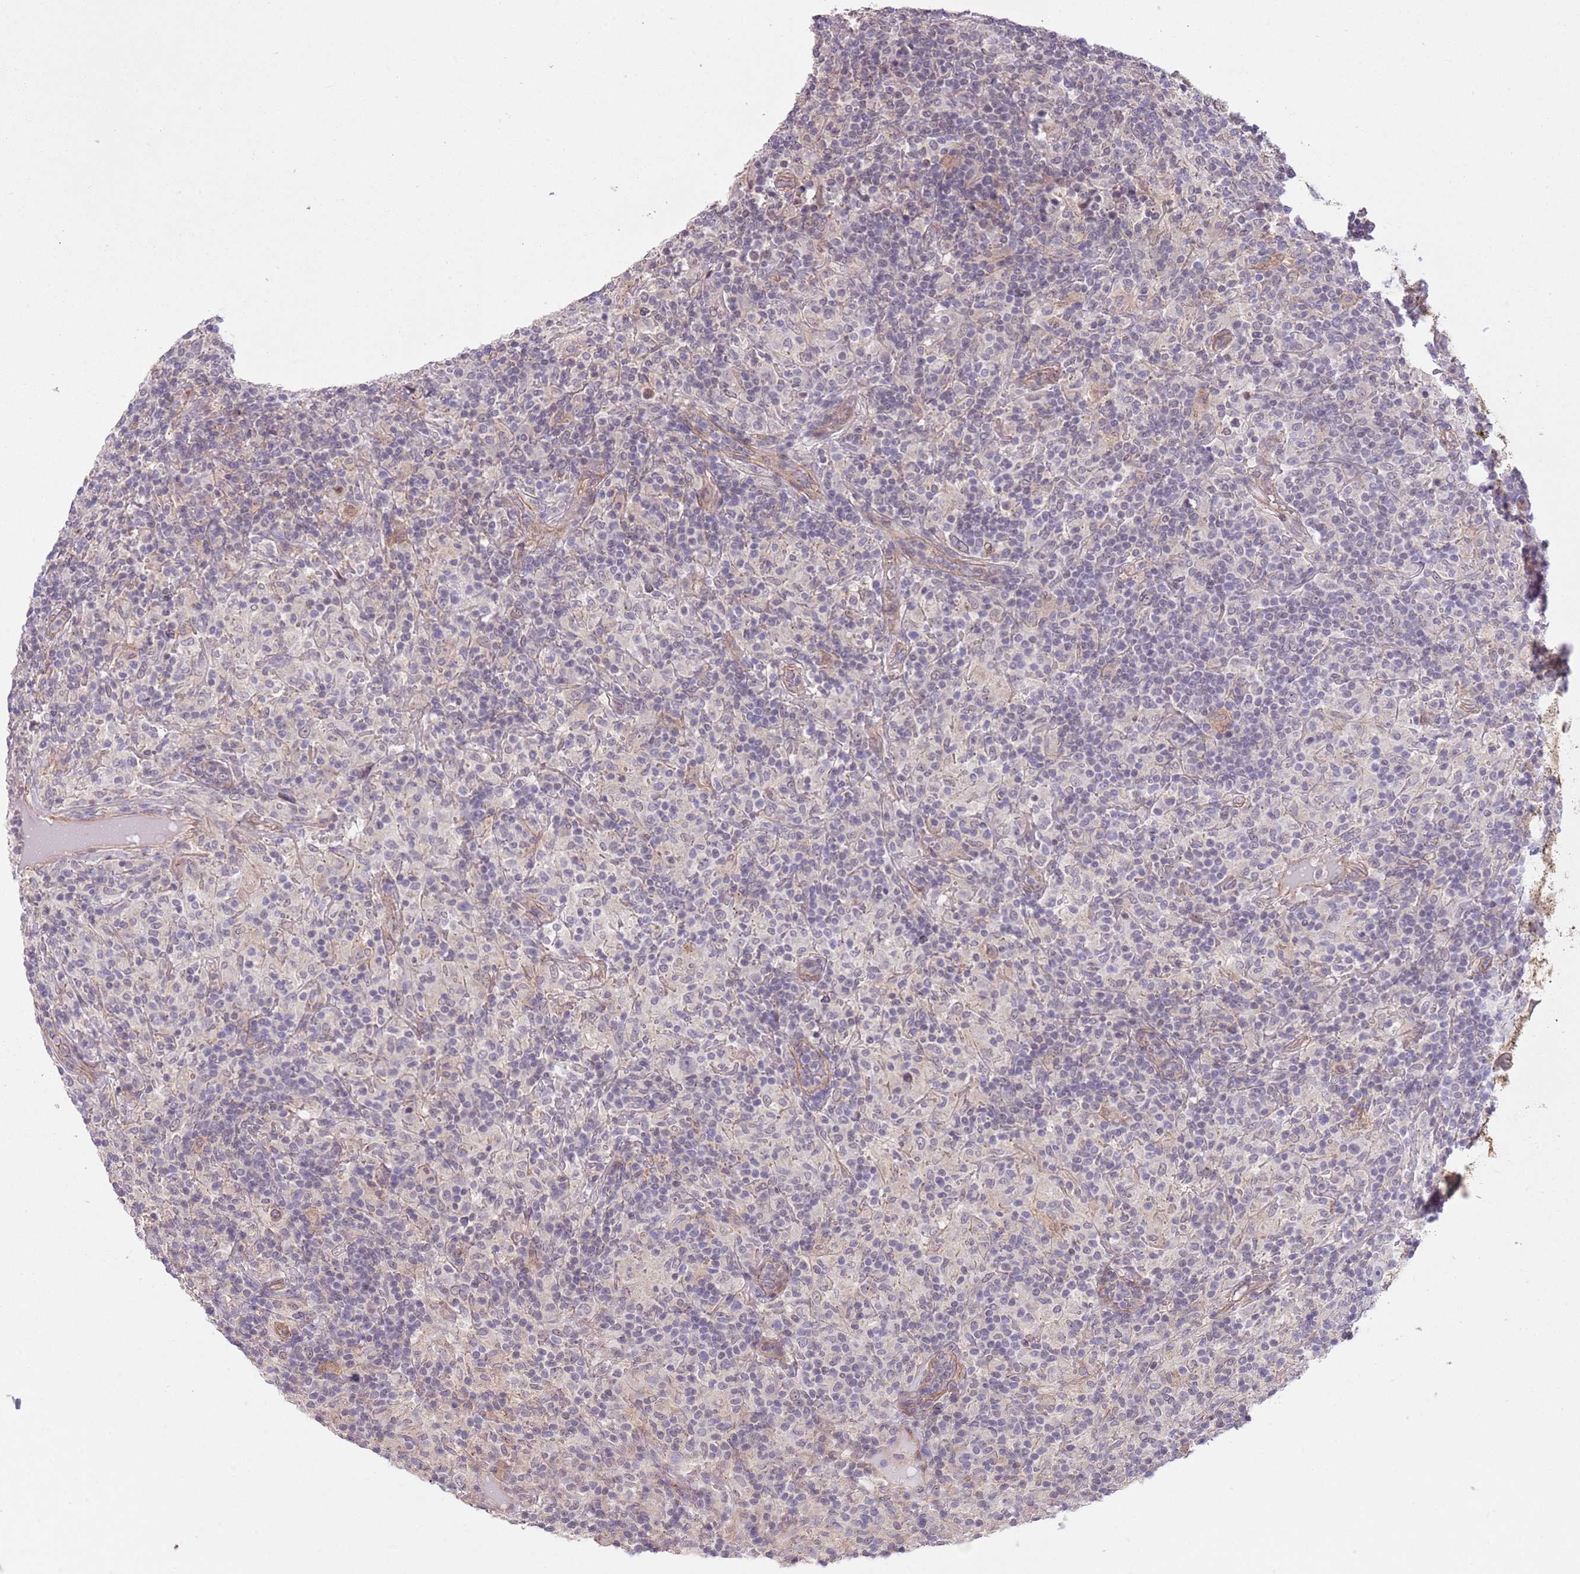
{"staining": {"intensity": "negative", "quantity": "none", "location": "none"}, "tissue": "lymphoma", "cell_type": "Tumor cells", "image_type": "cancer", "snomed": [{"axis": "morphology", "description": "Hodgkin's disease, NOS"}, {"axis": "topography", "description": "Lymph node"}], "caption": "Hodgkin's disease stained for a protein using immunohistochemistry (IHC) demonstrates no staining tumor cells.", "gene": "CREBZF", "patient": {"sex": "male", "age": 70}}